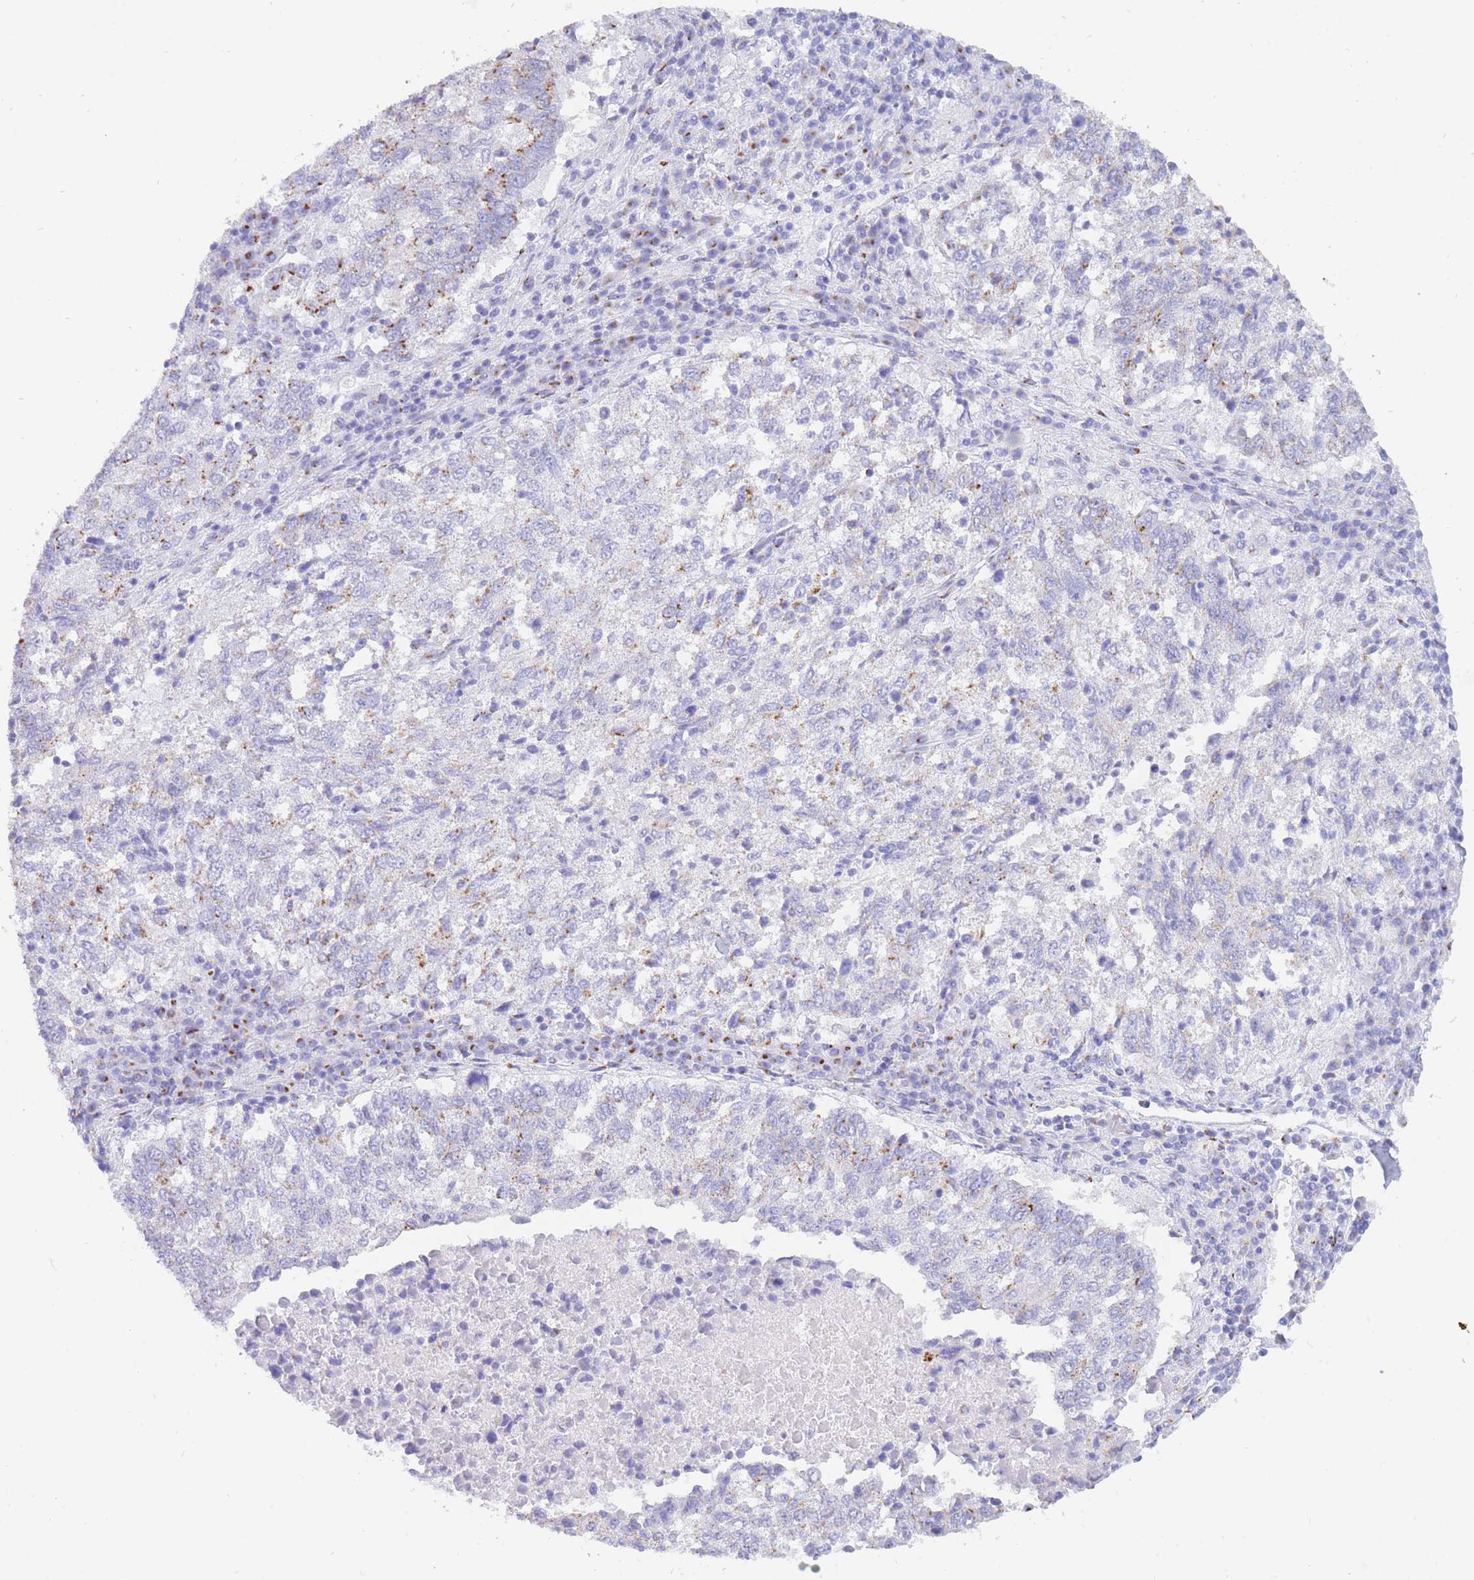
{"staining": {"intensity": "strong", "quantity": "<25%", "location": "cytoplasmic/membranous"}, "tissue": "lung cancer", "cell_type": "Tumor cells", "image_type": "cancer", "snomed": [{"axis": "morphology", "description": "Squamous cell carcinoma, NOS"}, {"axis": "topography", "description": "Lung"}], "caption": "Protein staining of lung cancer tissue reveals strong cytoplasmic/membranous expression in approximately <25% of tumor cells.", "gene": "FAM3C", "patient": {"sex": "male", "age": 73}}